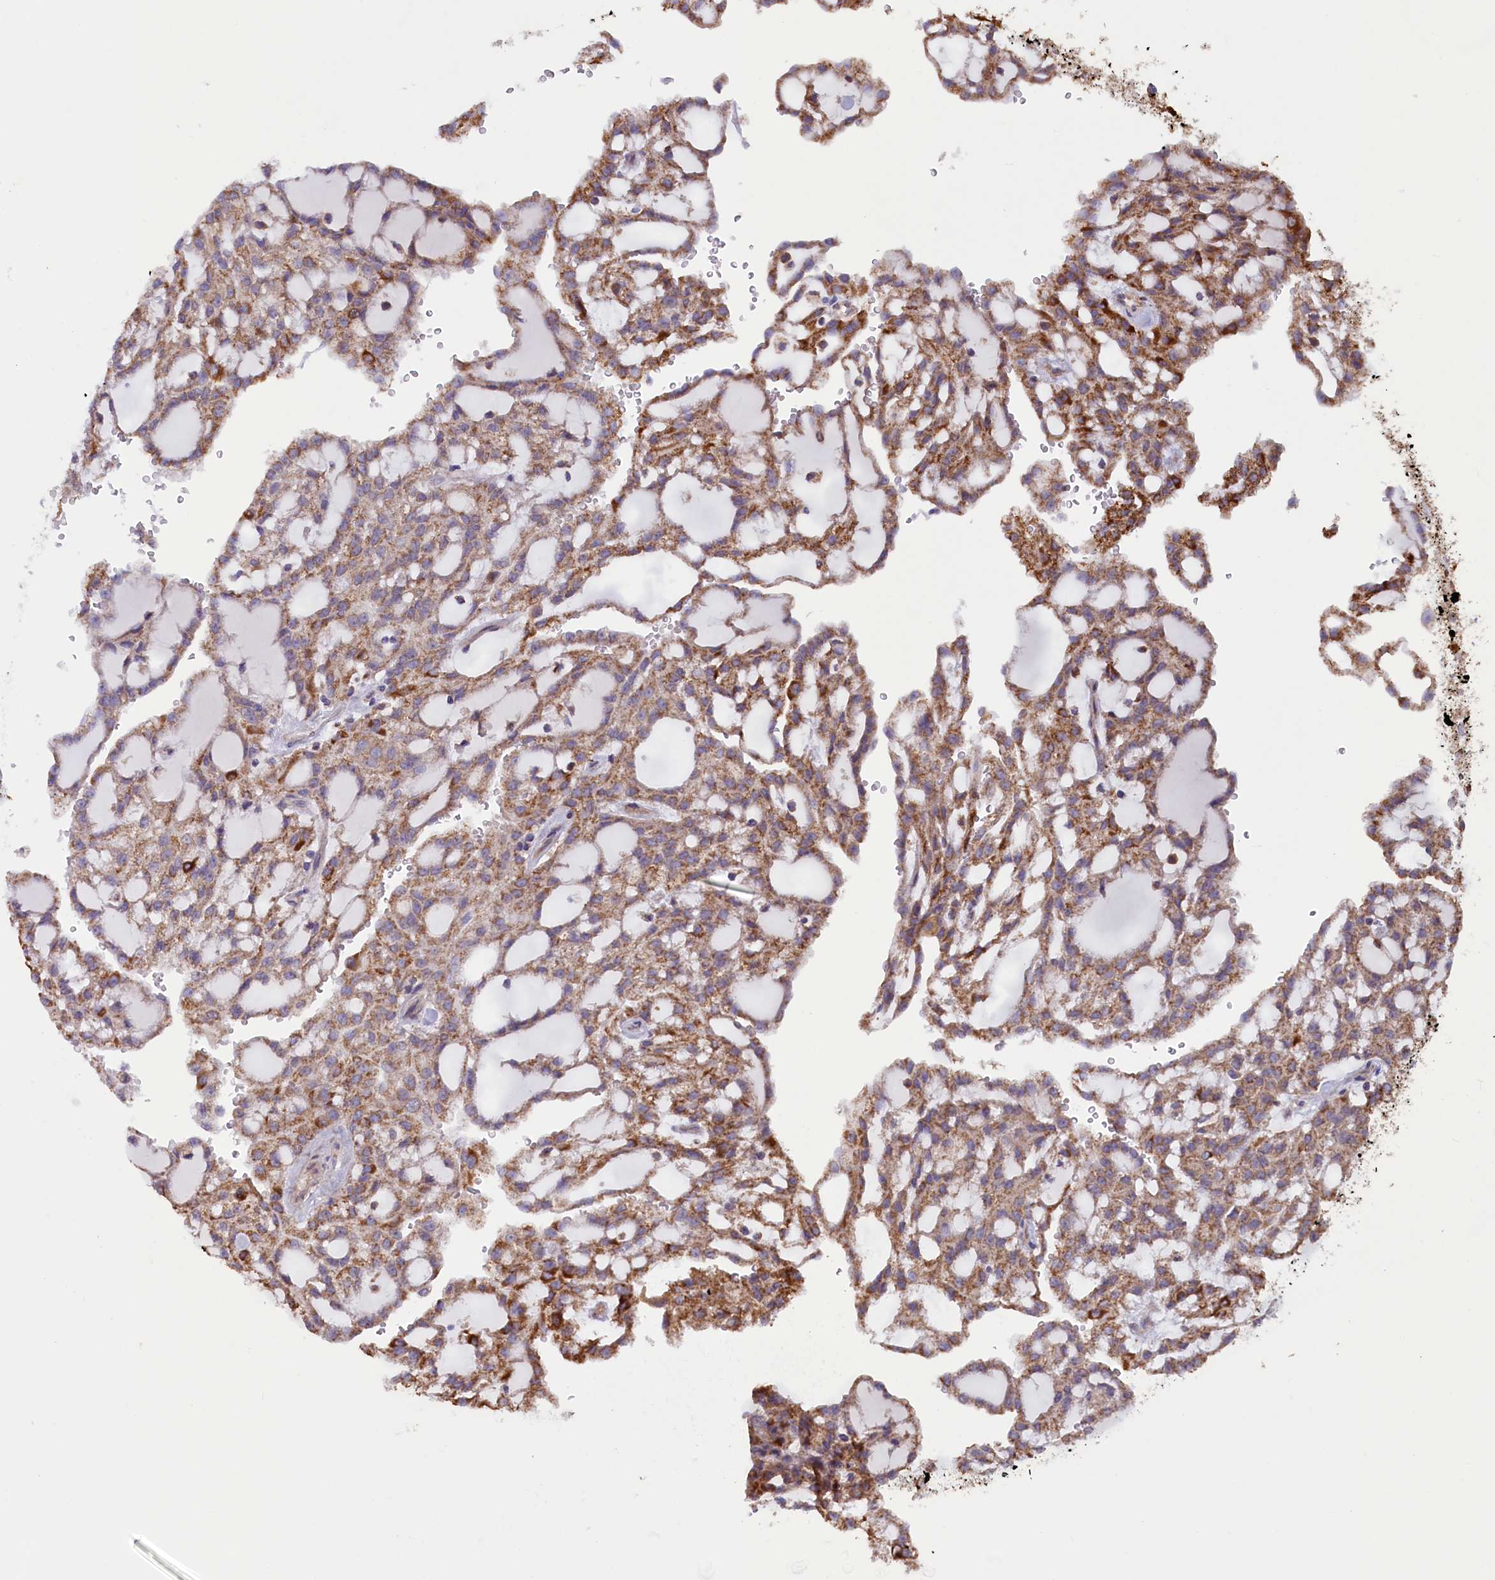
{"staining": {"intensity": "moderate", "quantity": ">75%", "location": "cytoplasmic/membranous"}, "tissue": "renal cancer", "cell_type": "Tumor cells", "image_type": "cancer", "snomed": [{"axis": "morphology", "description": "Adenocarcinoma, NOS"}, {"axis": "topography", "description": "Kidney"}], "caption": "Brown immunohistochemical staining in human renal adenocarcinoma shows moderate cytoplasmic/membranous staining in approximately >75% of tumor cells.", "gene": "ACAD8", "patient": {"sex": "male", "age": 63}}